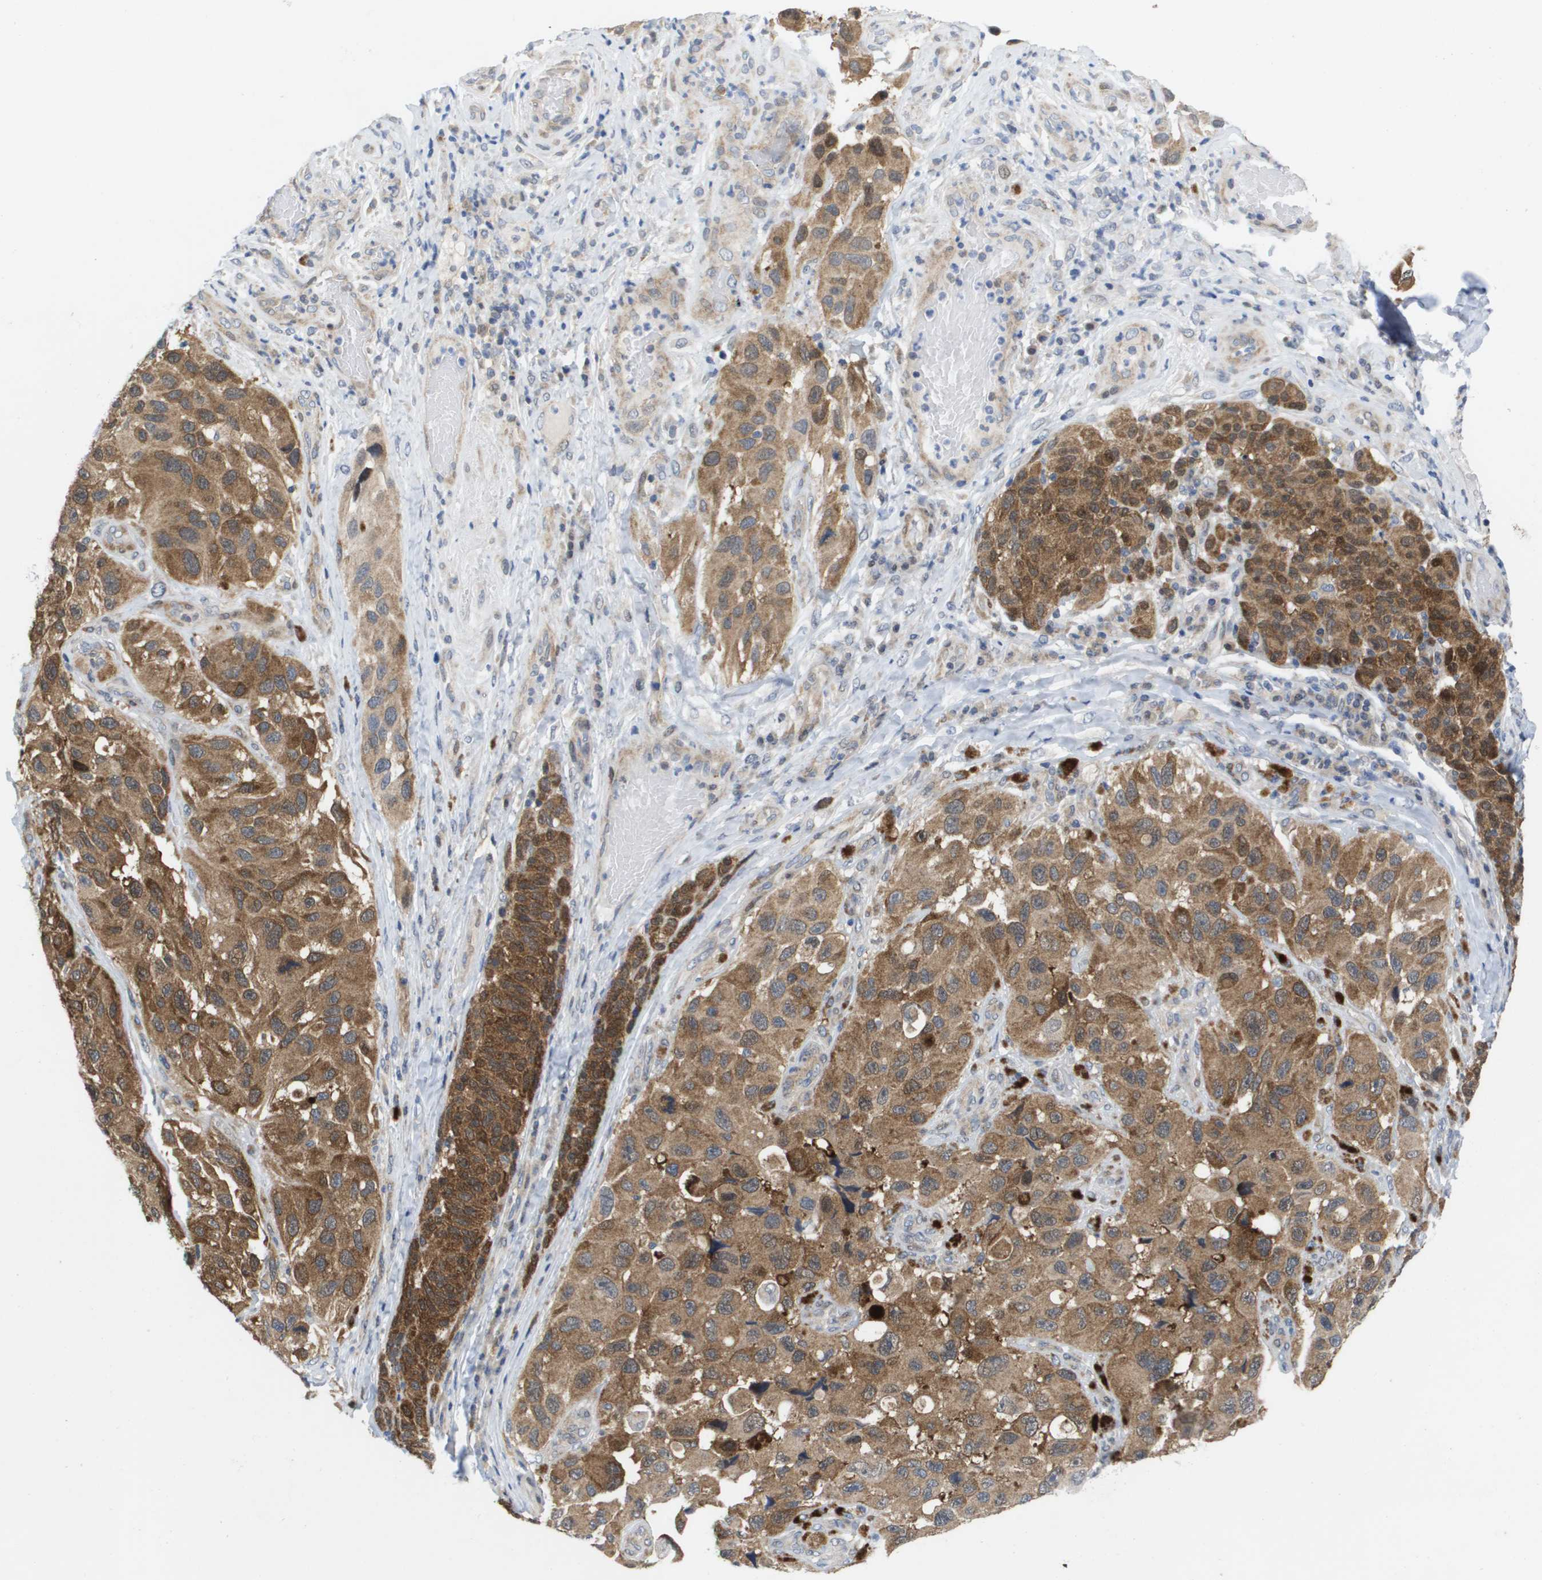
{"staining": {"intensity": "moderate", "quantity": ">75%", "location": "cytoplasmic/membranous"}, "tissue": "melanoma", "cell_type": "Tumor cells", "image_type": "cancer", "snomed": [{"axis": "morphology", "description": "Malignant melanoma, NOS"}, {"axis": "topography", "description": "Skin"}], "caption": "A photomicrograph of melanoma stained for a protein reveals moderate cytoplasmic/membranous brown staining in tumor cells. (DAB (3,3'-diaminobenzidine) IHC with brightfield microscopy, high magnification).", "gene": "FKBP4", "patient": {"sex": "female", "age": 73}}